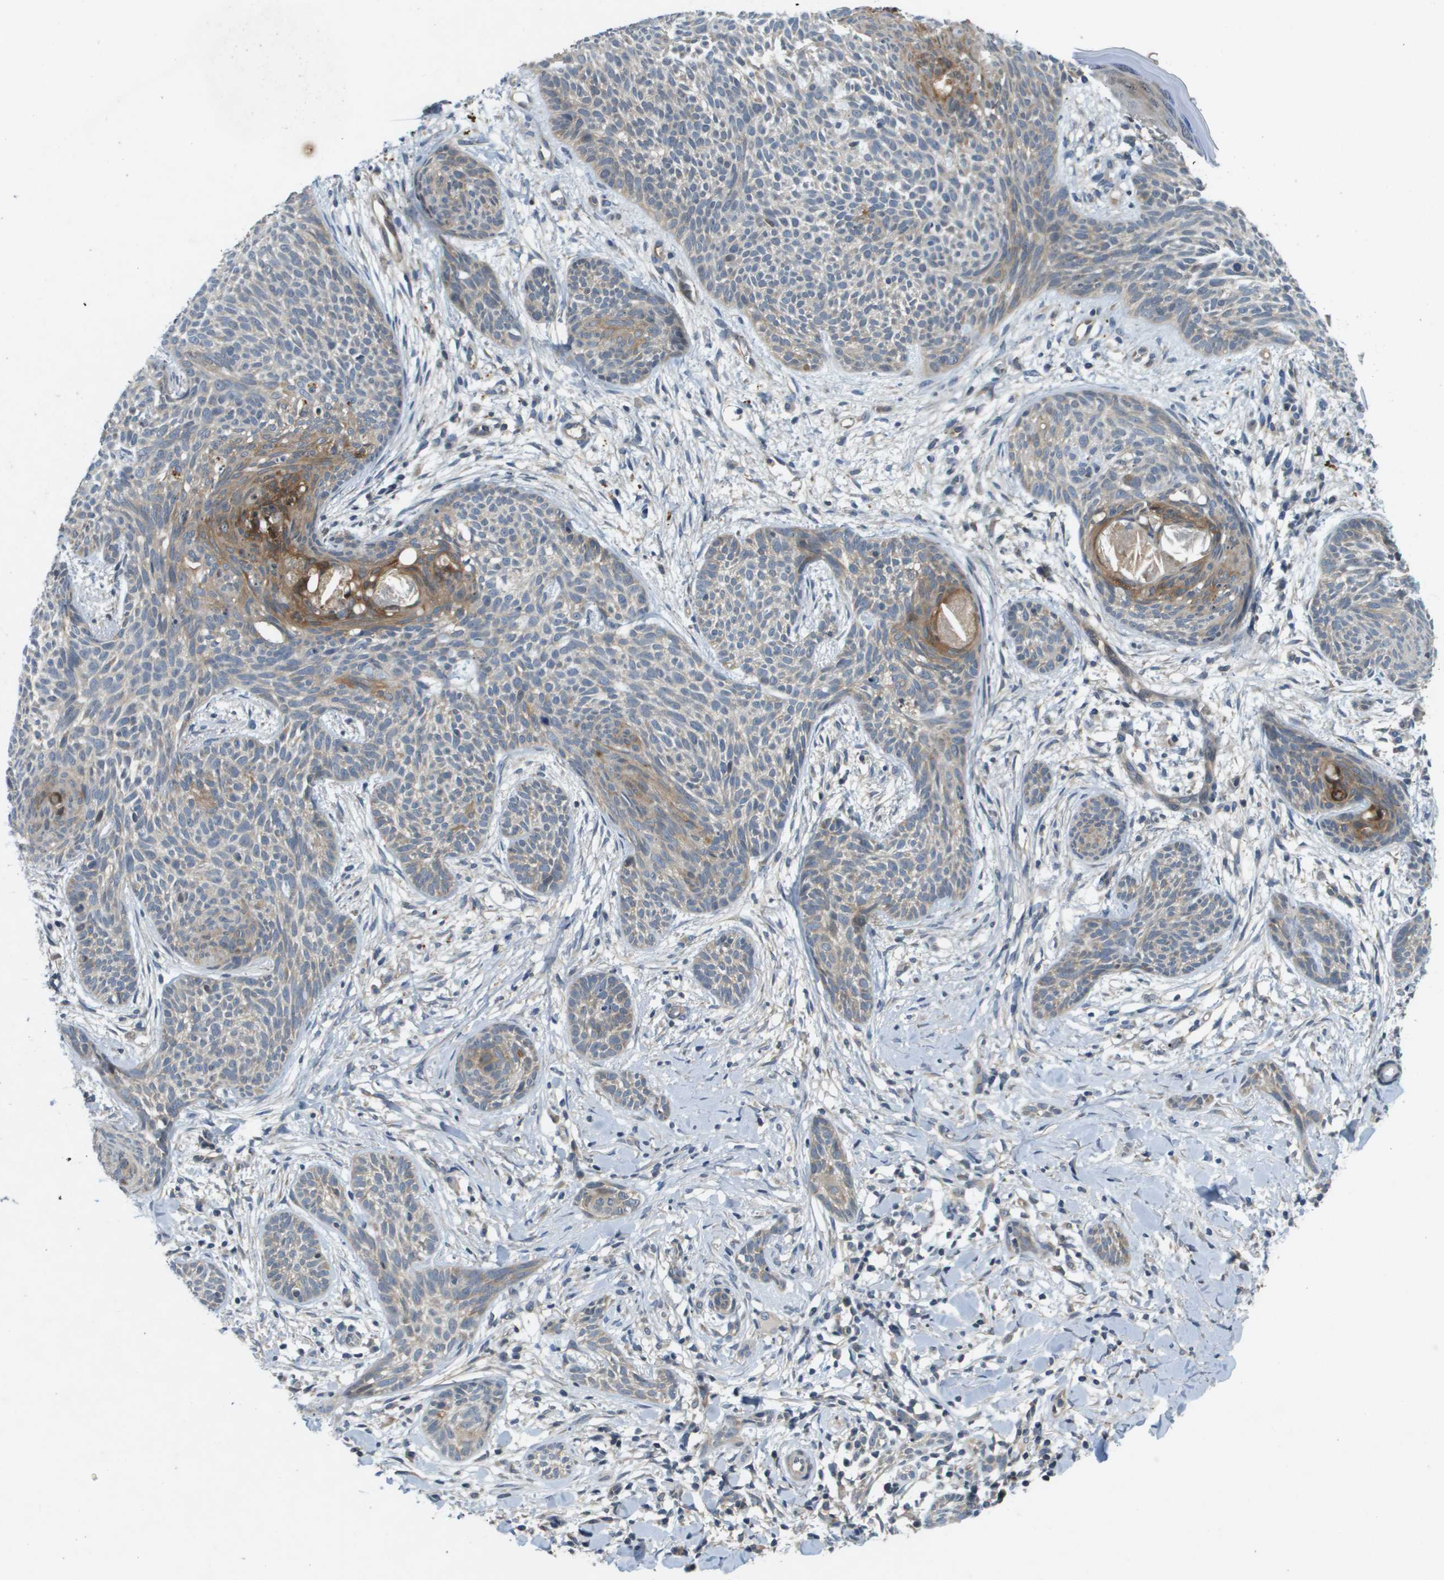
{"staining": {"intensity": "moderate", "quantity": "<25%", "location": "cytoplasmic/membranous"}, "tissue": "skin cancer", "cell_type": "Tumor cells", "image_type": "cancer", "snomed": [{"axis": "morphology", "description": "Basal cell carcinoma"}, {"axis": "topography", "description": "Skin"}], "caption": "Immunohistochemical staining of skin cancer exhibits low levels of moderate cytoplasmic/membranous positivity in approximately <25% of tumor cells. Nuclei are stained in blue.", "gene": "PGAP3", "patient": {"sex": "female", "age": 59}}